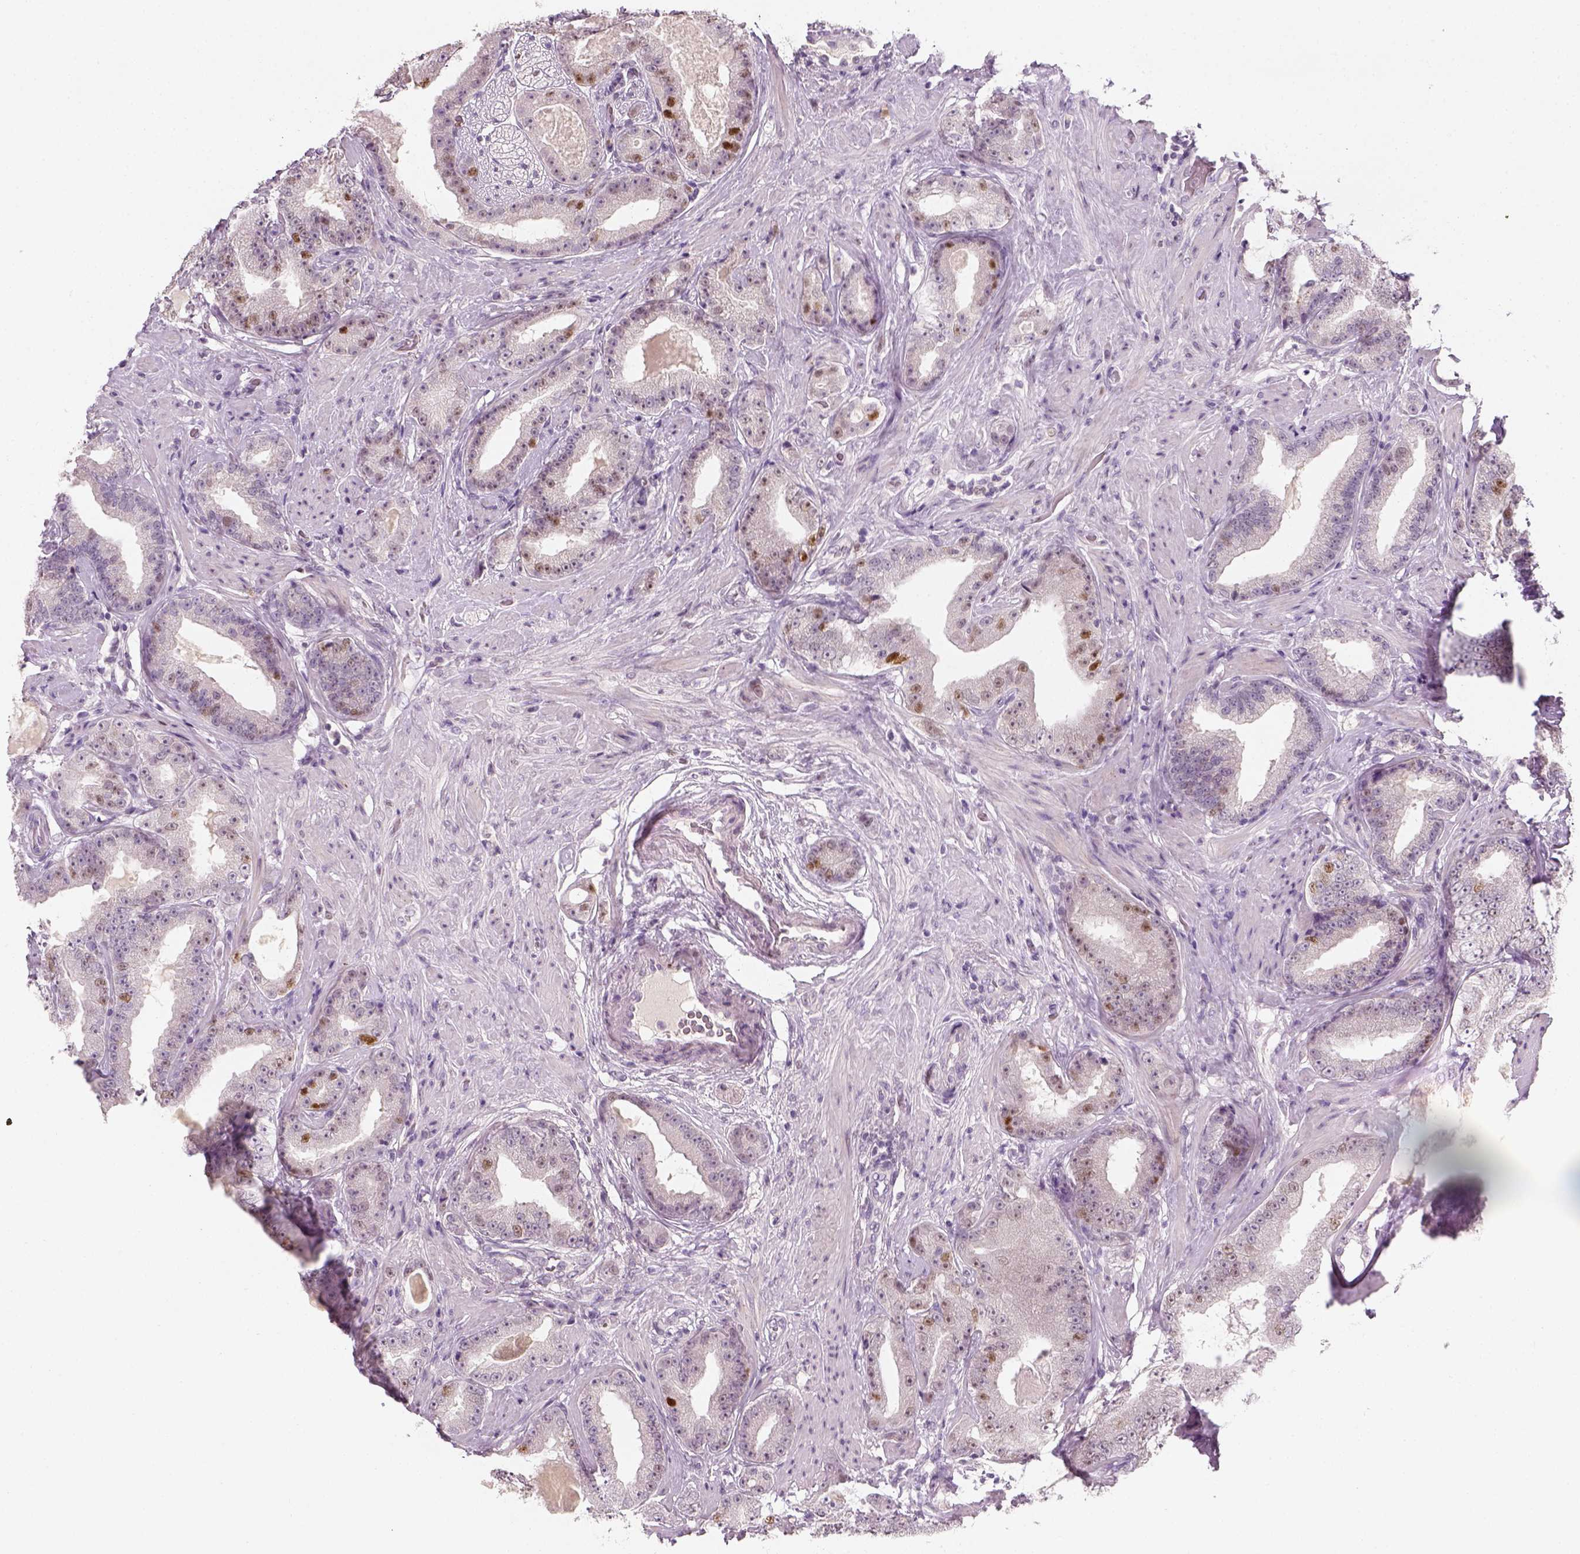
{"staining": {"intensity": "negative", "quantity": "none", "location": "none"}, "tissue": "prostate cancer", "cell_type": "Tumor cells", "image_type": "cancer", "snomed": [{"axis": "morphology", "description": "Adenocarcinoma, Low grade"}, {"axis": "topography", "description": "Prostate"}], "caption": "Human prostate cancer (low-grade adenocarcinoma) stained for a protein using immunohistochemistry (IHC) shows no positivity in tumor cells.", "gene": "TP53", "patient": {"sex": "male", "age": 60}}